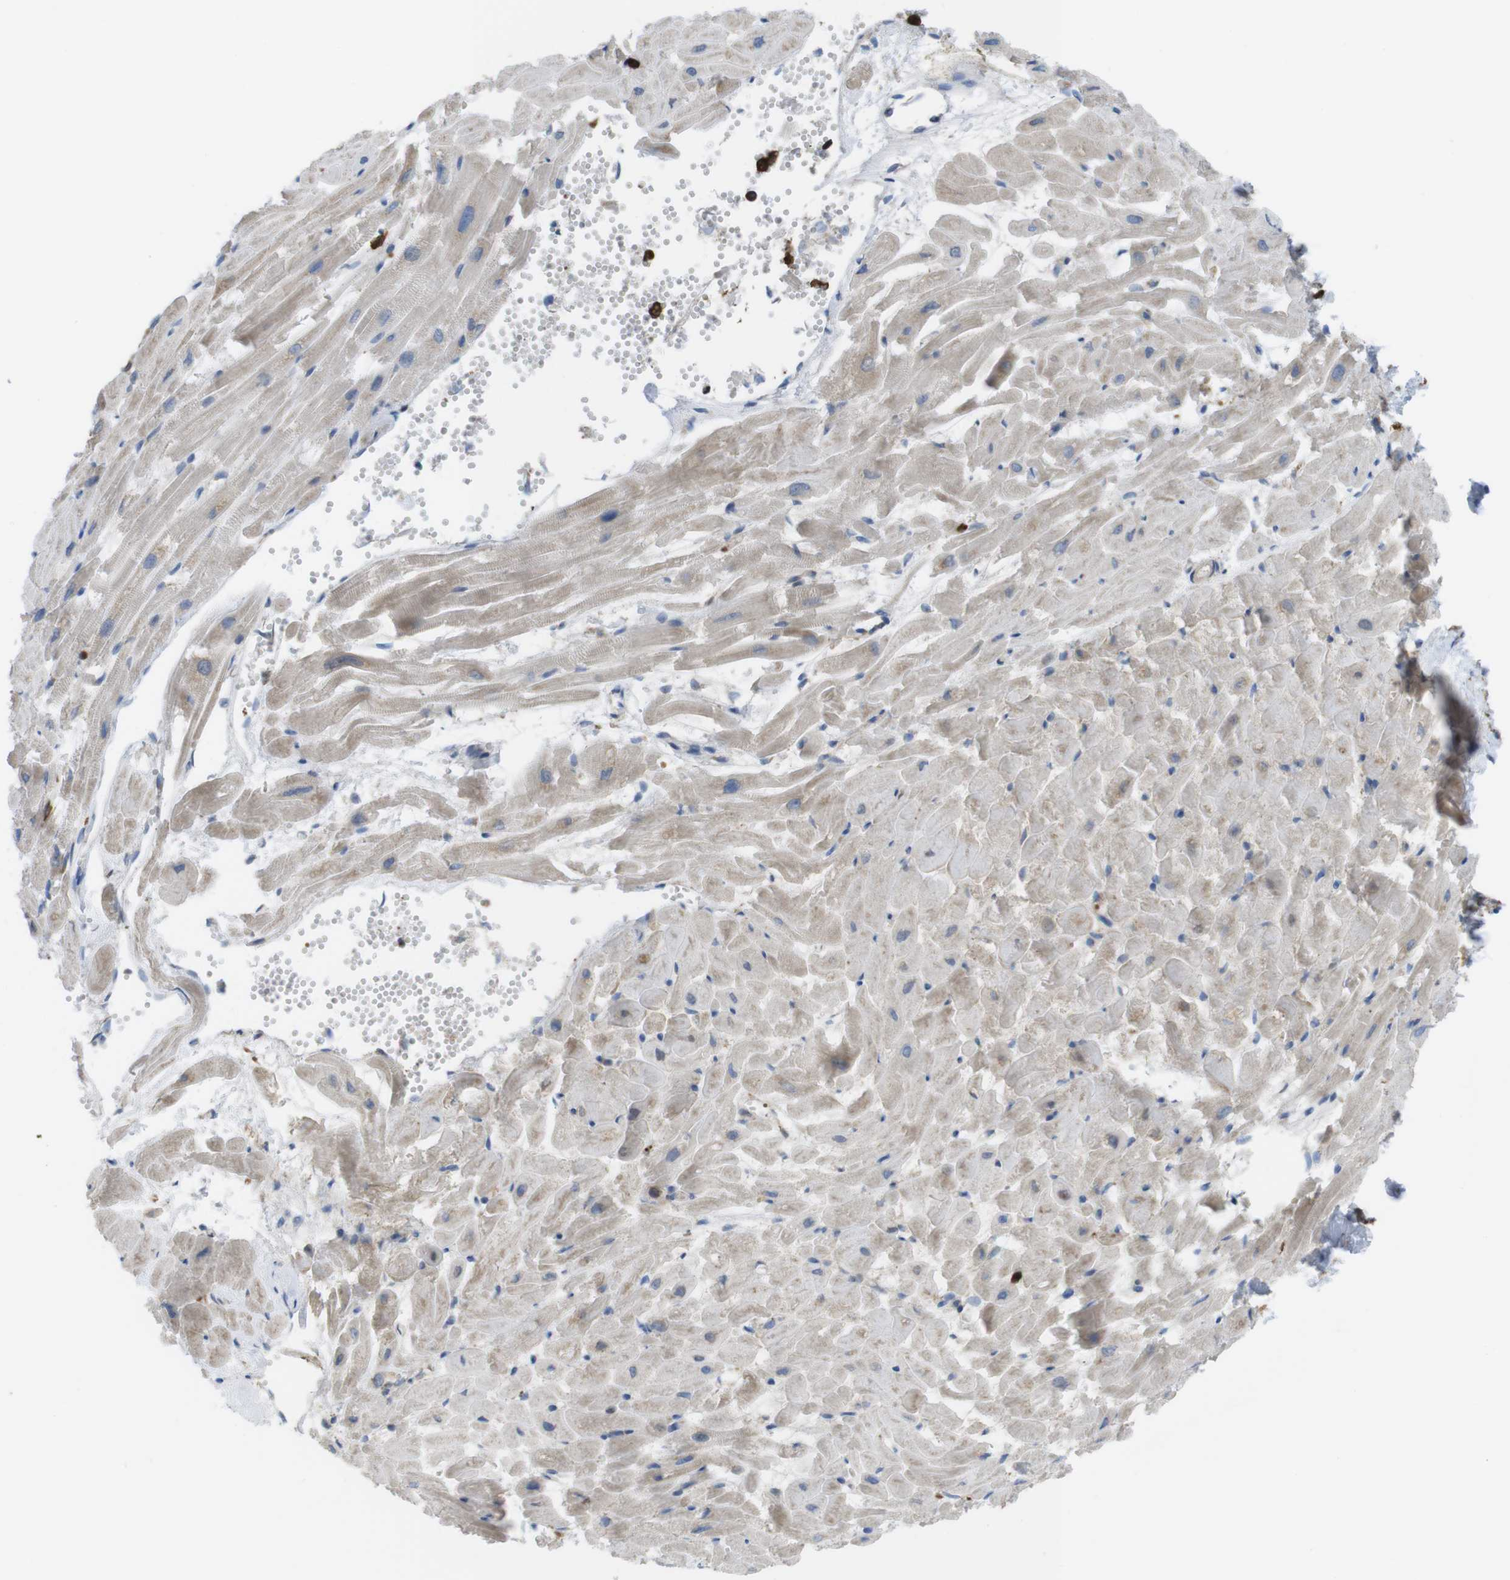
{"staining": {"intensity": "weak", "quantity": "25%-75%", "location": "cytoplasmic/membranous"}, "tissue": "heart muscle", "cell_type": "Cardiomyocytes", "image_type": "normal", "snomed": [{"axis": "morphology", "description": "Normal tissue, NOS"}, {"axis": "topography", "description": "Heart"}], "caption": "Immunohistochemistry image of unremarkable human heart muscle stained for a protein (brown), which displays low levels of weak cytoplasmic/membranous positivity in approximately 25%-75% of cardiomyocytes.", "gene": "PRKCD", "patient": {"sex": "female", "age": 19}}